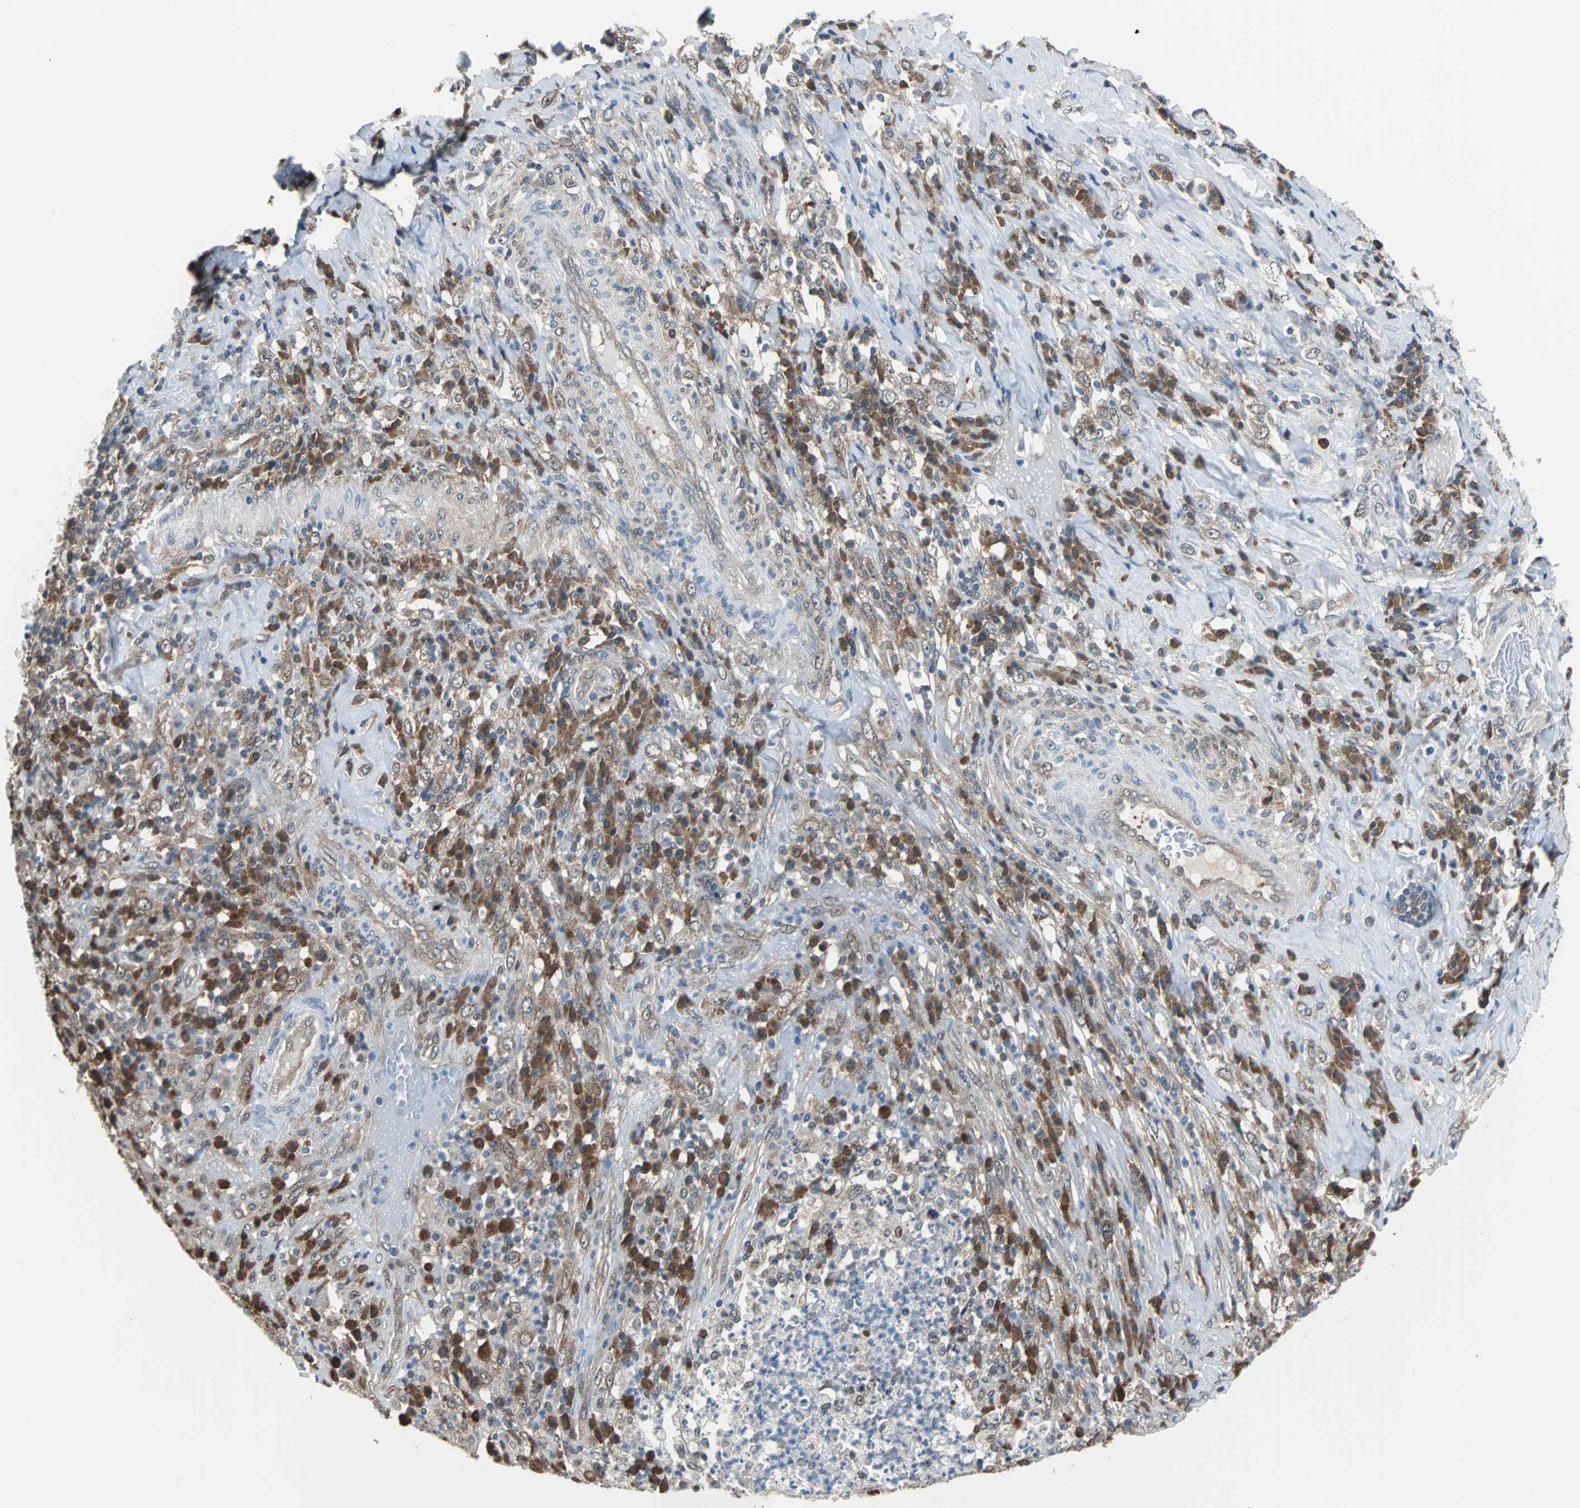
{"staining": {"intensity": "weak", "quantity": ">75%", "location": "cytoplasmic/membranous"}, "tissue": "testis cancer", "cell_type": "Tumor cells", "image_type": "cancer", "snomed": [{"axis": "morphology", "description": "Necrosis, NOS"}, {"axis": "morphology", "description": "Carcinoma, Embryonal, NOS"}, {"axis": "topography", "description": "Testis"}], "caption": "The image displays a brown stain indicating the presence of a protein in the cytoplasmic/membranous of tumor cells in testis cancer (embryonal carcinoma). The staining was performed using DAB (3,3'-diaminobenzidine), with brown indicating positive protein expression. Nuclei are stained blue with hematoxylin.", "gene": "VCP", "patient": {"sex": "male", "age": 19}}